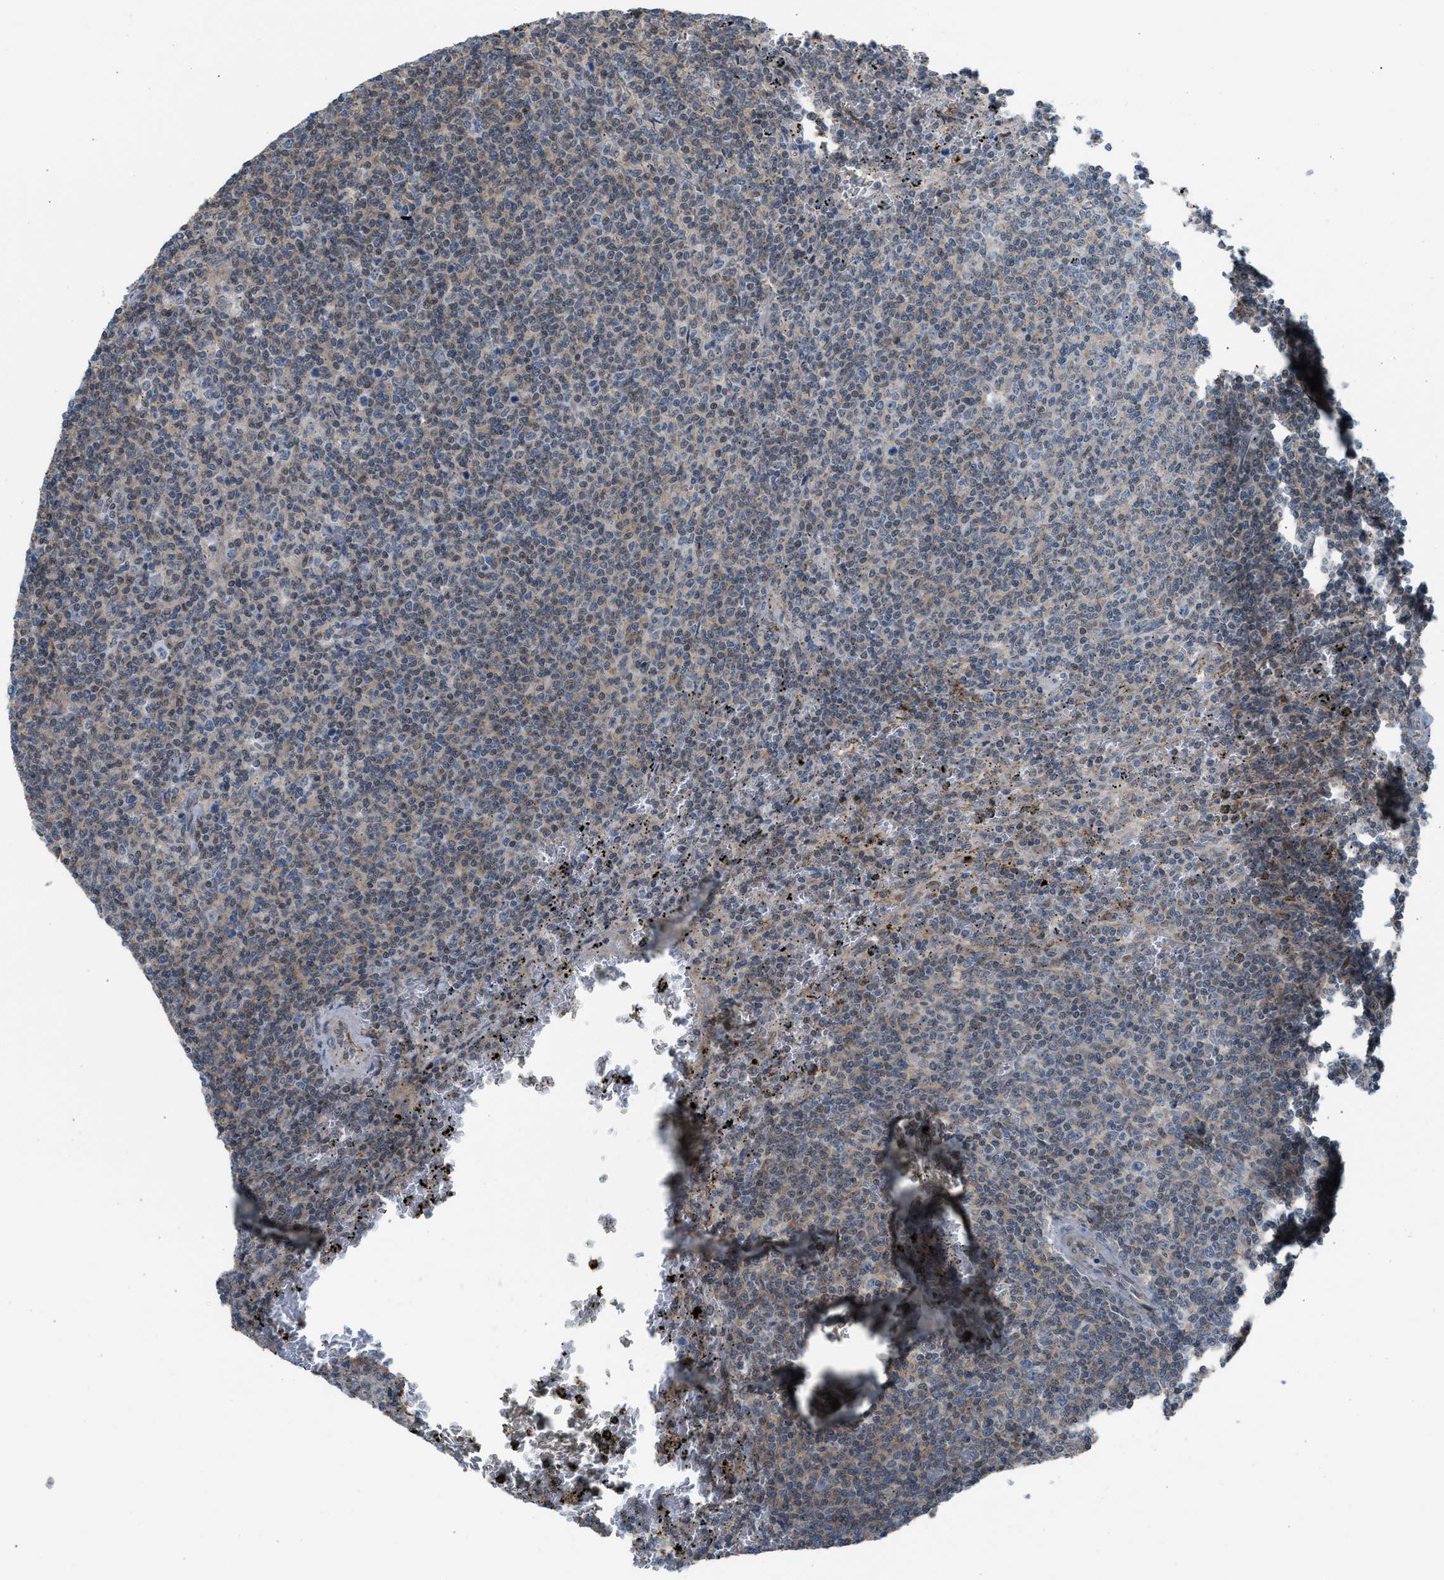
{"staining": {"intensity": "weak", "quantity": "25%-75%", "location": "cytoplasmic/membranous,nuclear"}, "tissue": "lymphoma", "cell_type": "Tumor cells", "image_type": "cancer", "snomed": [{"axis": "morphology", "description": "Malignant lymphoma, non-Hodgkin's type, Low grade"}, {"axis": "topography", "description": "Spleen"}], "caption": "The immunohistochemical stain highlights weak cytoplasmic/membranous and nuclear expression in tumor cells of lymphoma tissue. (DAB = brown stain, brightfield microscopy at high magnification).", "gene": "CRTC1", "patient": {"sex": "female", "age": 50}}